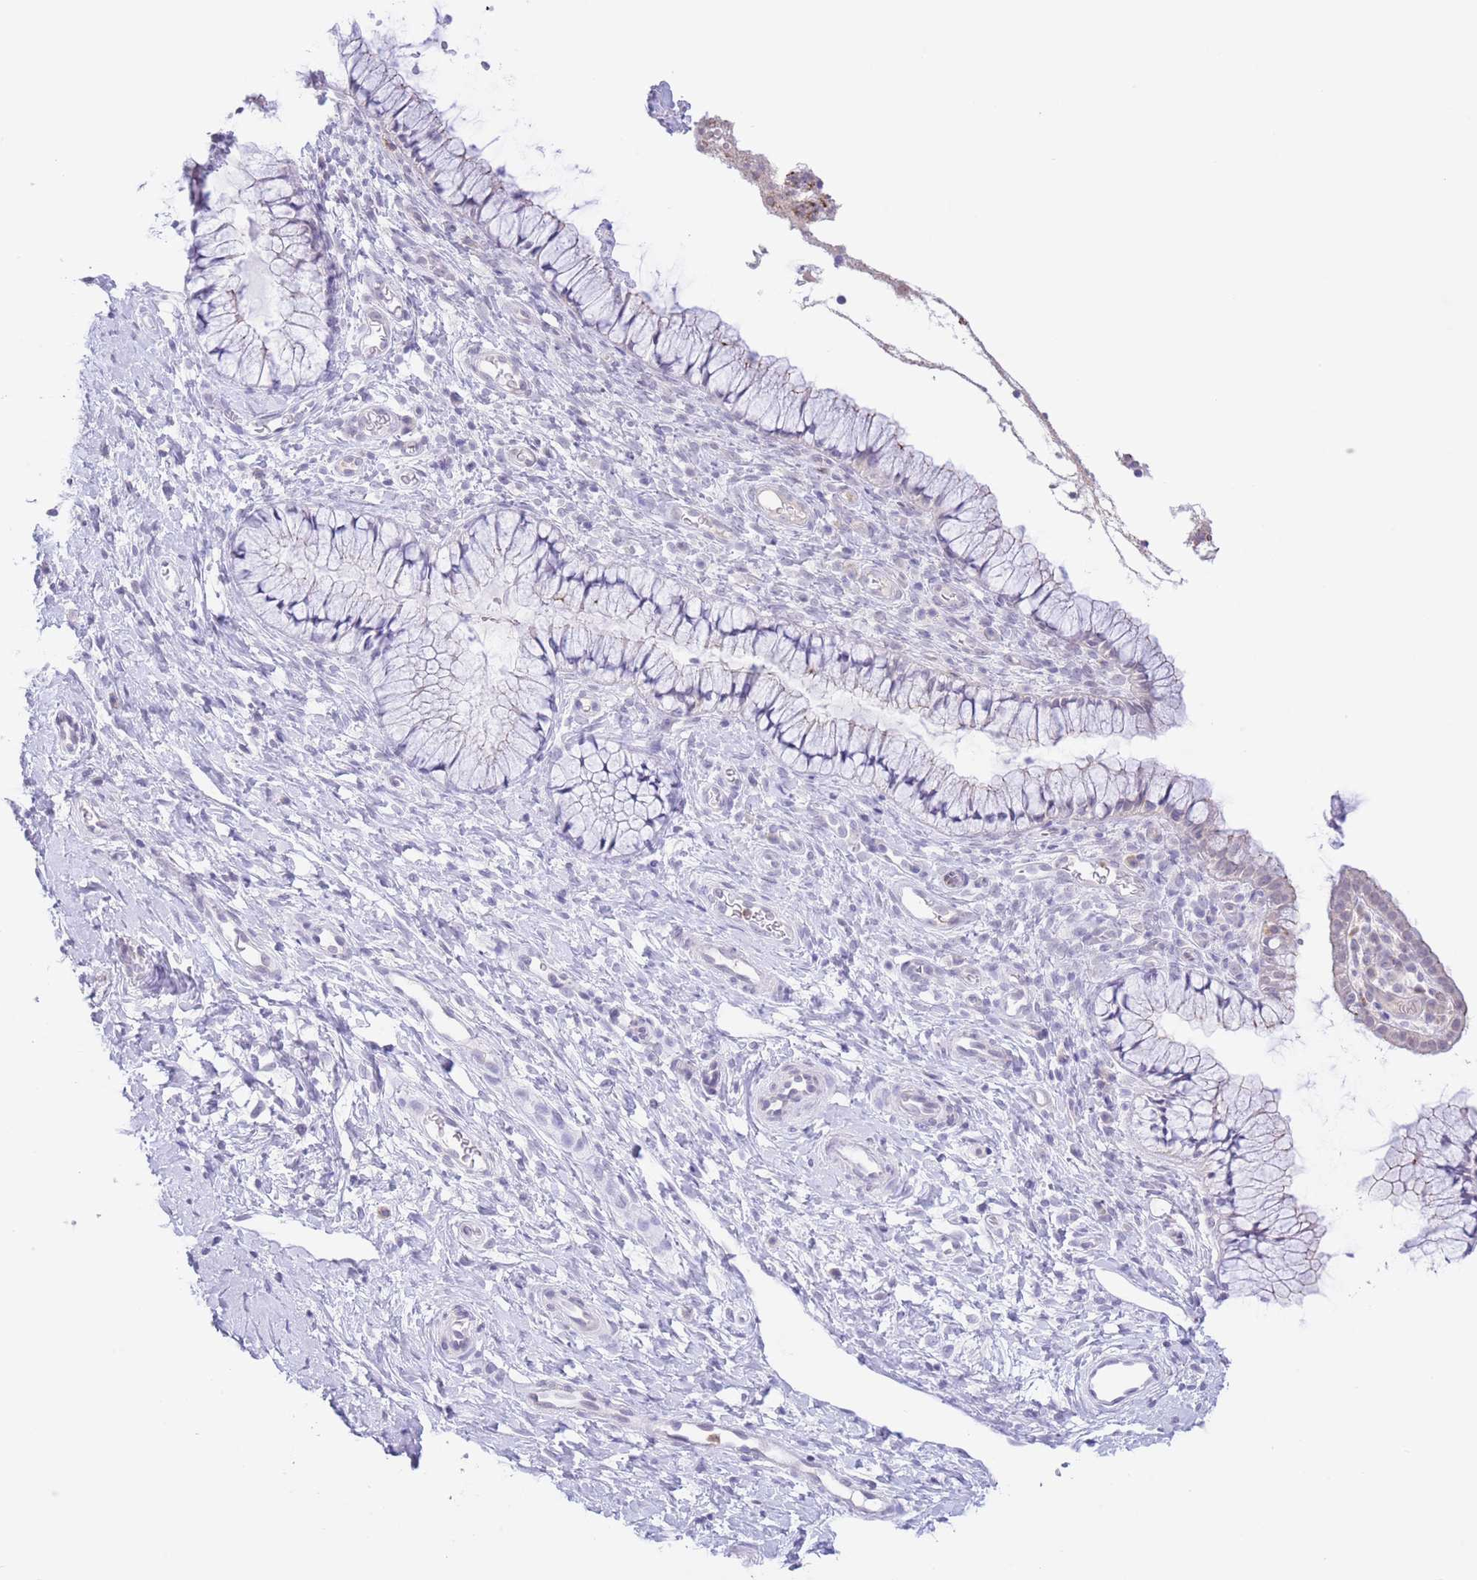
{"staining": {"intensity": "negative", "quantity": "none", "location": "none"}, "tissue": "cervix", "cell_type": "Glandular cells", "image_type": "normal", "snomed": [{"axis": "morphology", "description": "Normal tissue, NOS"}, {"axis": "topography", "description": "Cervix"}], "caption": "IHC micrograph of unremarkable human cervix stained for a protein (brown), which exhibits no expression in glandular cells. (Immunohistochemistry (ihc), brightfield microscopy, high magnification).", "gene": "LCLAT1", "patient": {"sex": "female", "age": 36}}